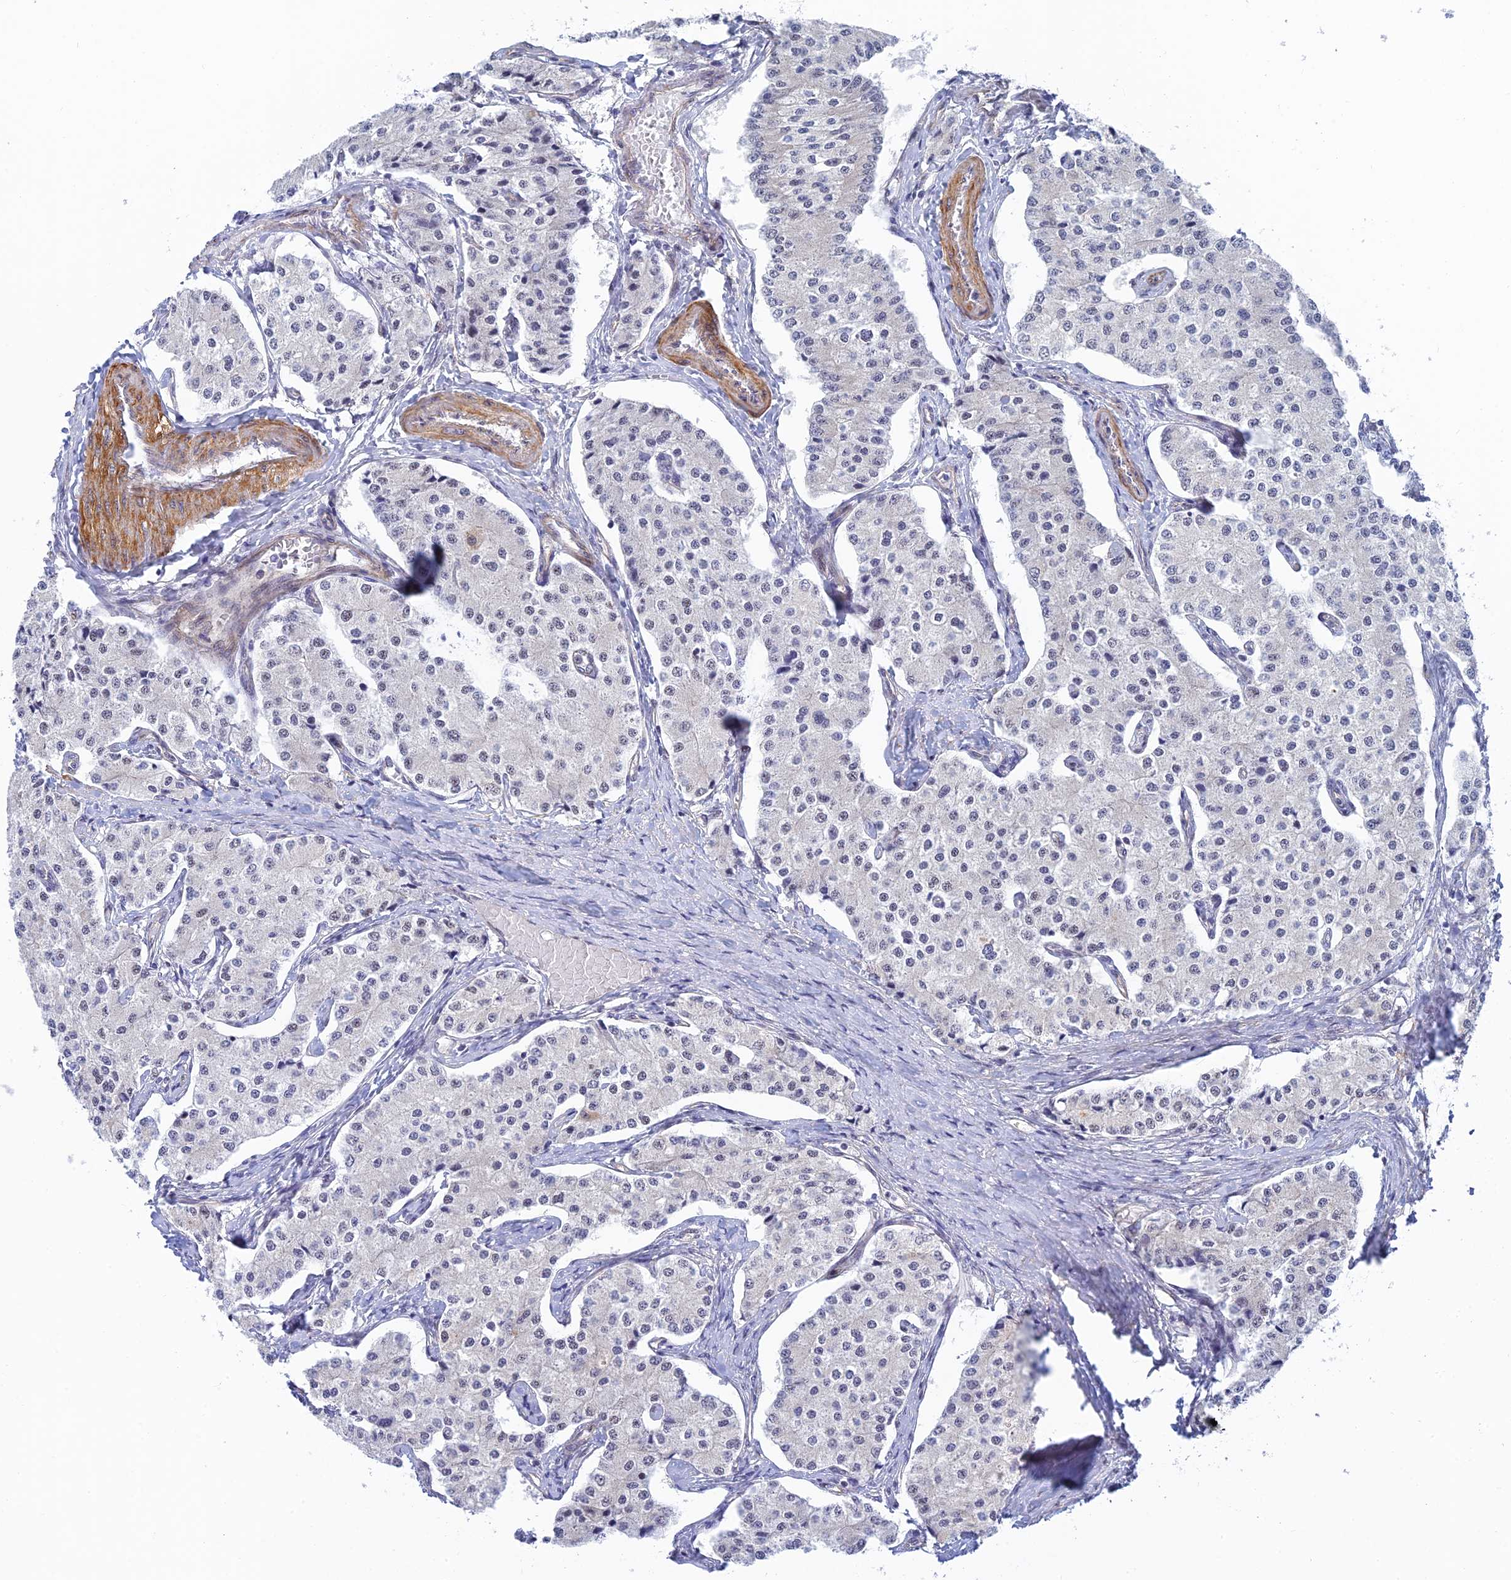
{"staining": {"intensity": "negative", "quantity": "none", "location": "none"}, "tissue": "carcinoid", "cell_type": "Tumor cells", "image_type": "cancer", "snomed": [{"axis": "morphology", "description": "Carcinoid, malignant, NOS"}, {"axis": "topography", "description": "Colon"}], "caption": "IHC photomicrograph of neoplastic tissue: carcinoid (malignant) stained with DAB displays no significant protein expression in tumor cells.", "gene": "CFAP92", "patient": {"sex": "female", "age": 52}}